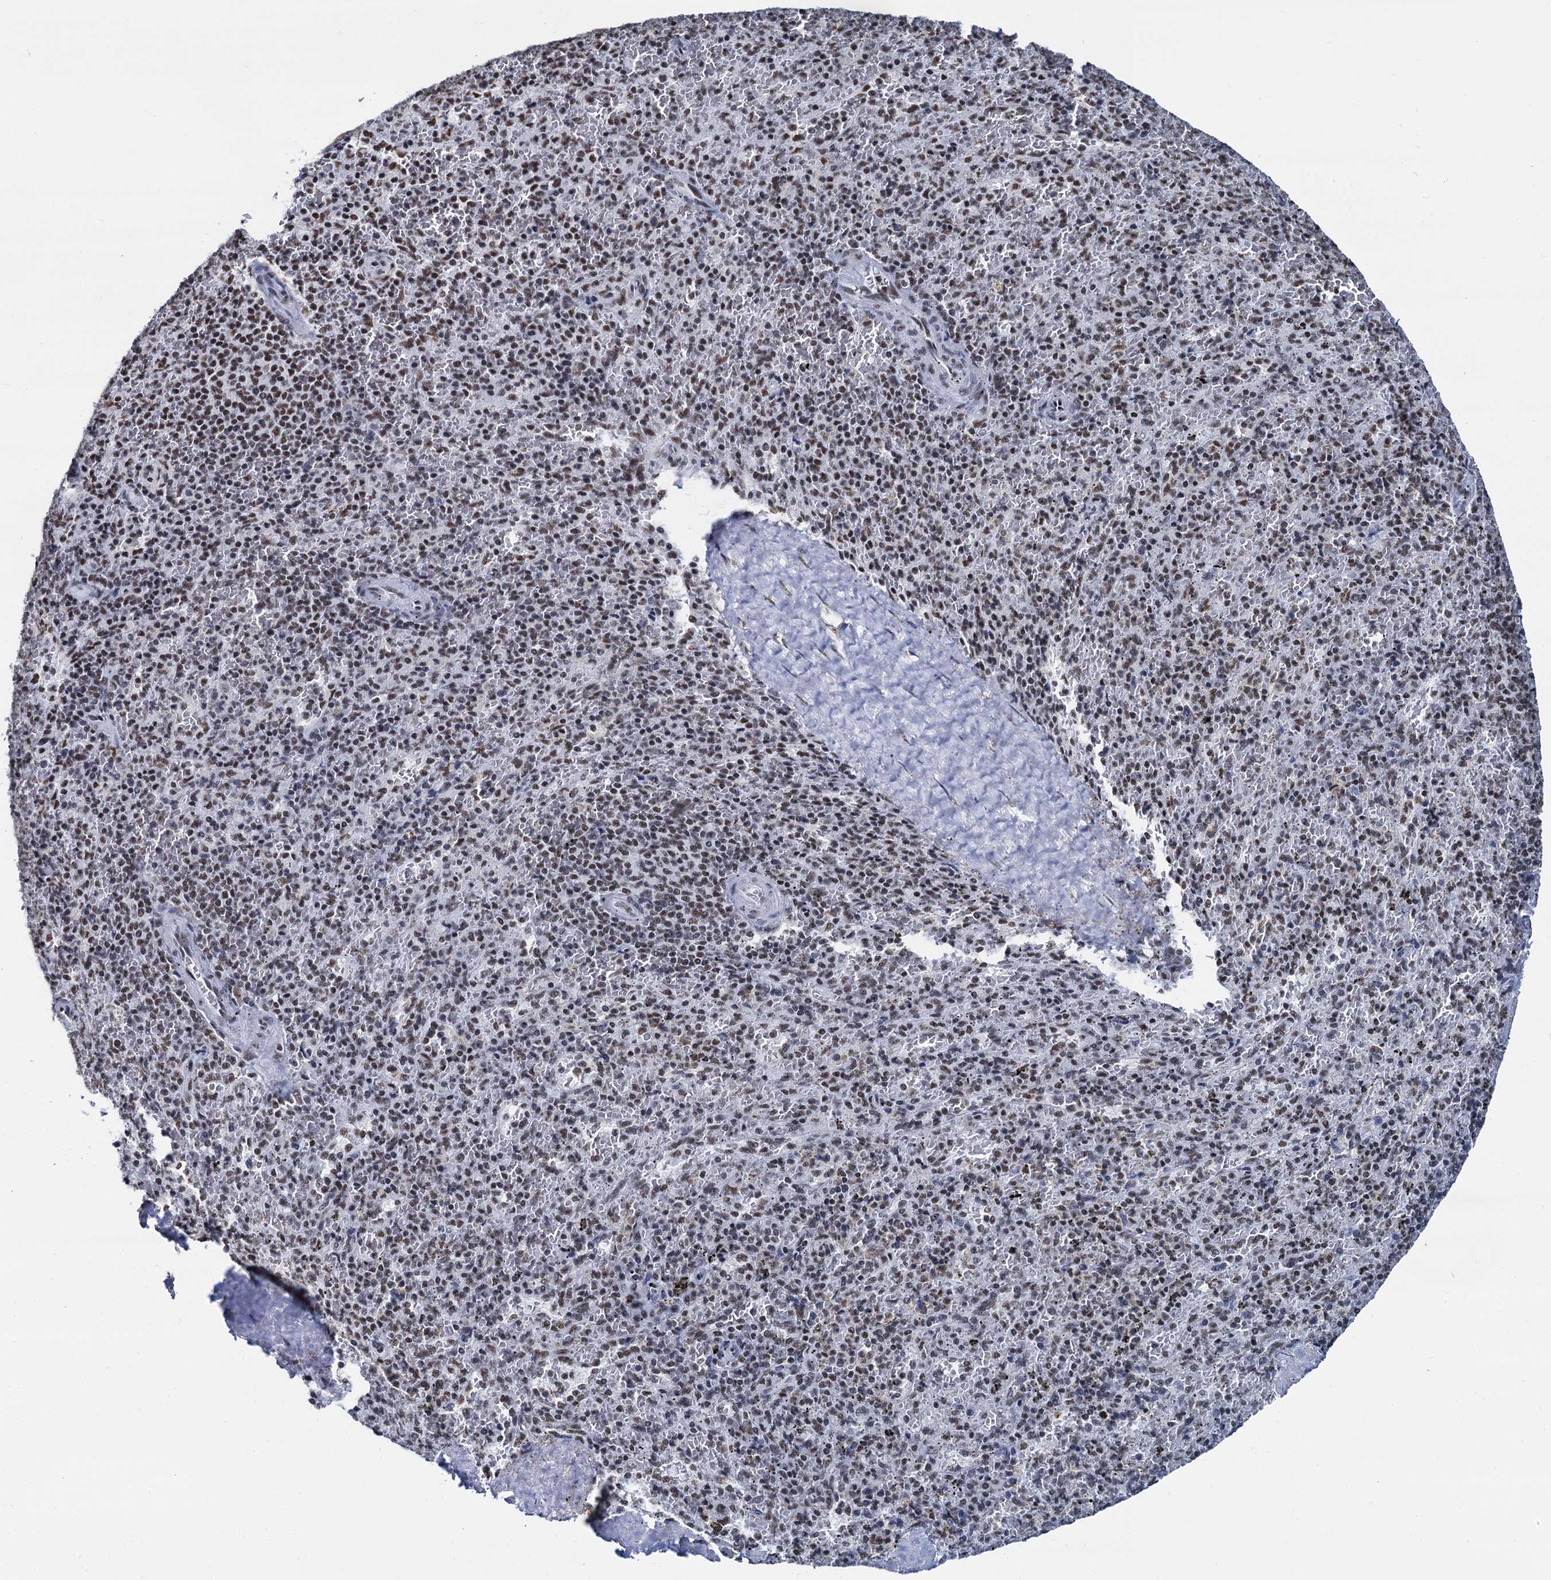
{"staining": {"intensity": "strong", "quantity": "25%-75%", "location": "nuclear"}, "tissue": "spleen", "cell_type": "Cells in red pulp", "image_type": "normal", "snomed": [{"axis": "morphology", "description": "Normal tissue, NOS"}, {"axis": "topography", "description": "Spleen"}], "caption": "About 25%-75% of cells in red pulp in unremarkable spleen demonstrate strong nuclear protein expression as visualized by brown immunohistochemical staining.", "gene": "DDX23", "patient": {"sex": "male", "age": 82}}